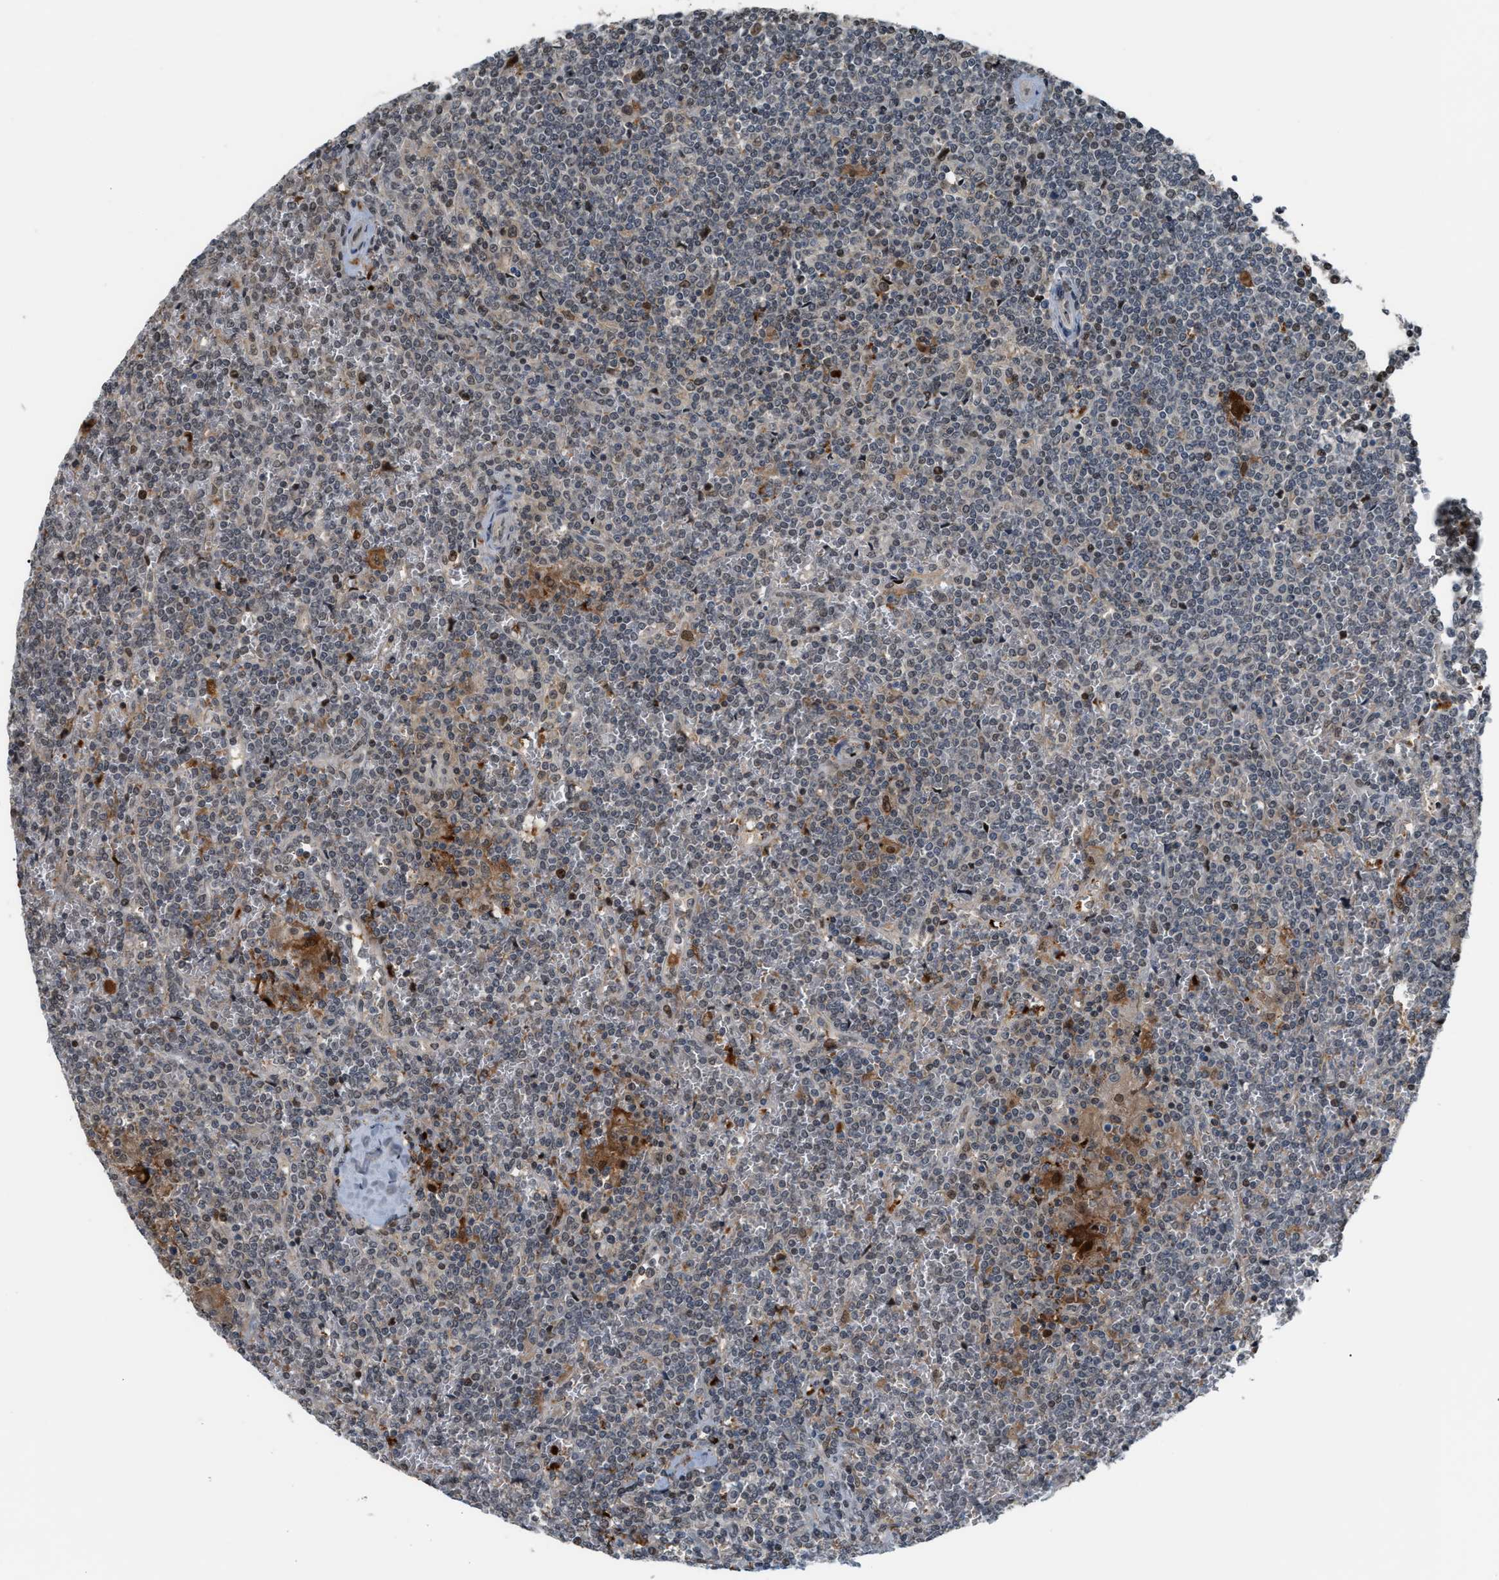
{"staining": {"intensity": "weak", "quantity": "<25%", "location": "nuclear"}, "tissue": "lymphoma", "cell_type": "Tumor cells", "image_type": "cancer", "snomed": [{"axis": "morphology", "description": "Malignant lymphoma, non-Hodgkin's type, Low grade"}, {"axis": "topography", "description": "Spleen"}], "caption": "Tumor cells are negative for brown protein staining in malignant lymphoma, non-Hodgkin's type (low-grade). (DAB (3,3'-diaminobenzidine) immunohistochemistry (IHC) visualized using brightfield microscopy, high magnification).", "gene": "RFFL", "patient": {"sex": "female", "age": 19}}